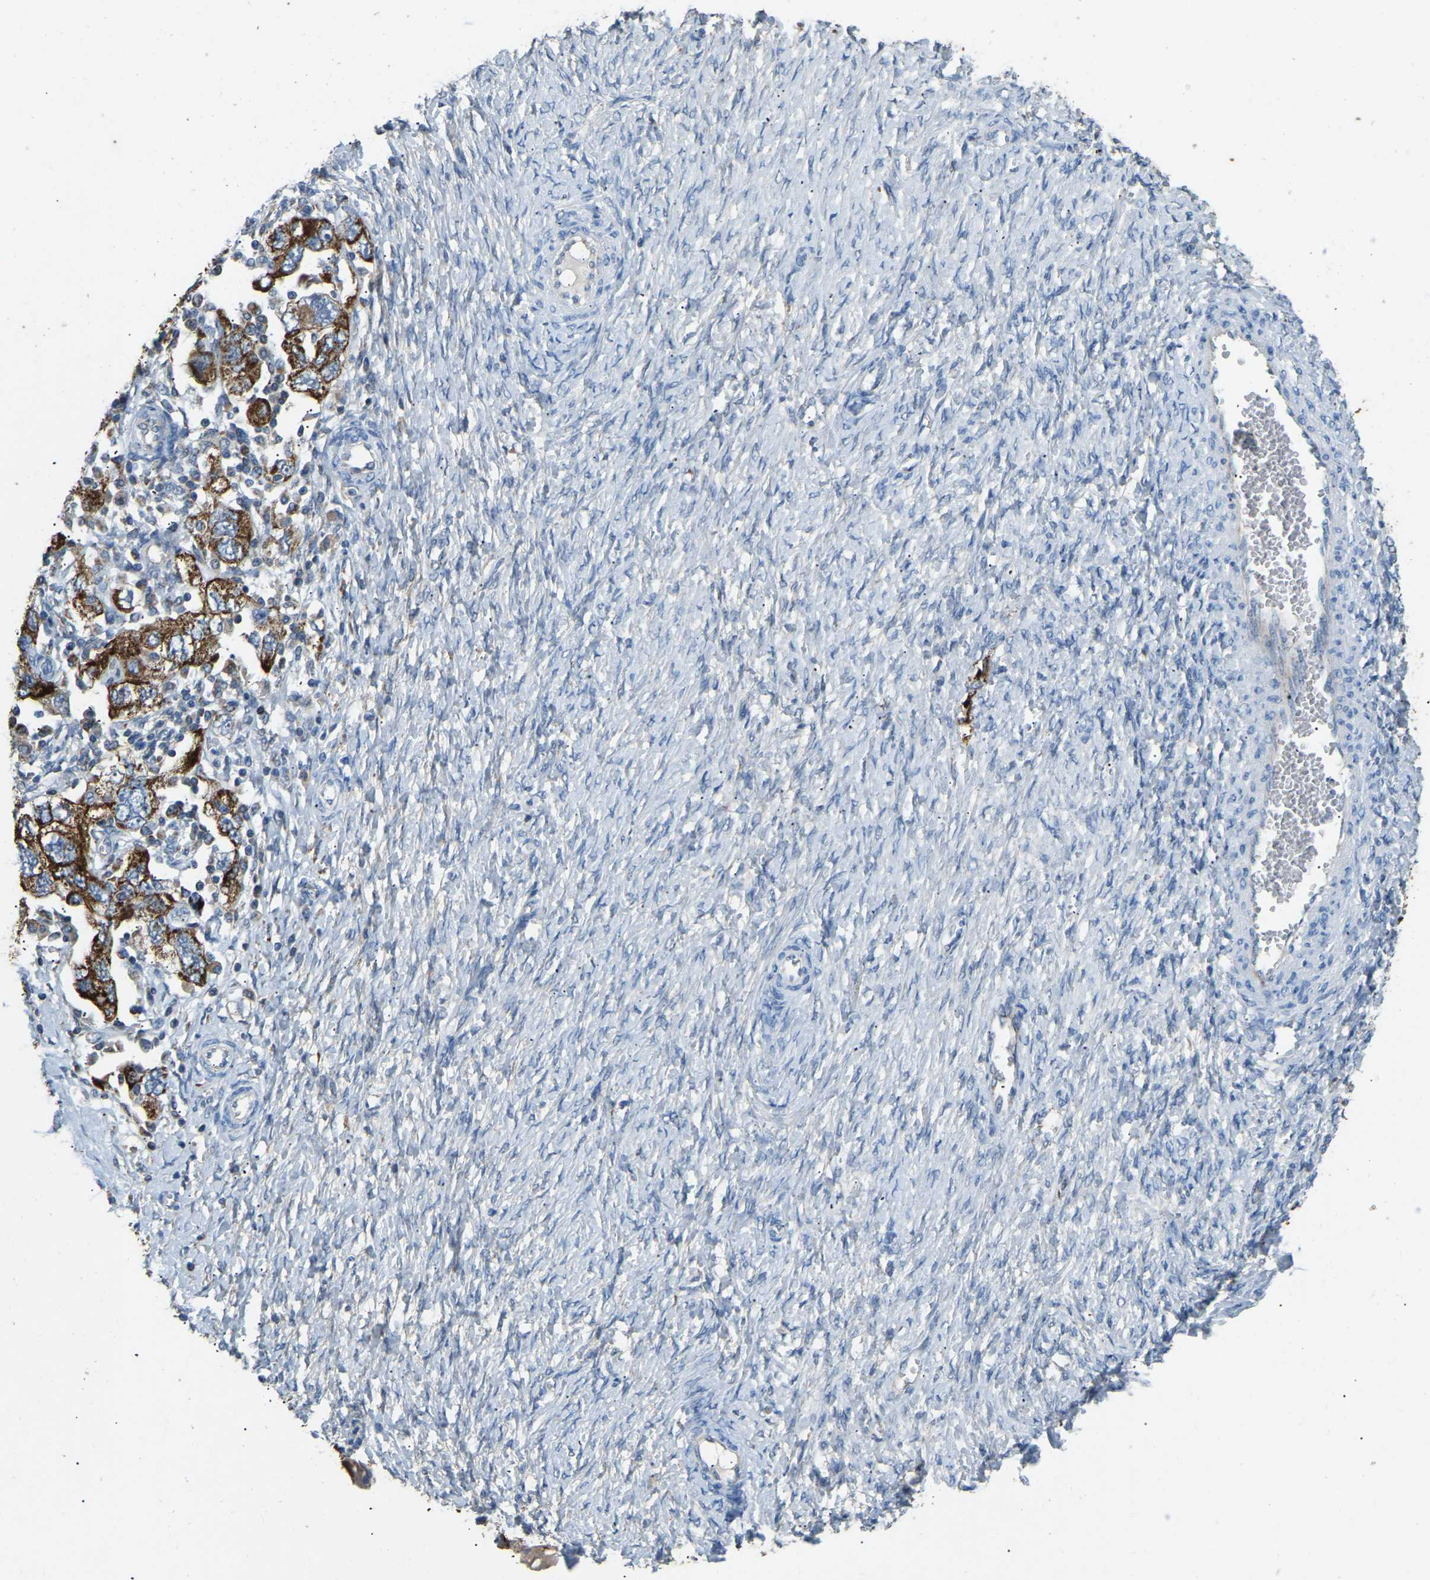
{"staining": {"intensity": "strong", "quantity": ">75%", "location": "cytoplasmic/membranous"}, "tissue": "ovarian cancer", "cell_type": "Tumor cells", "image_type": "cancer", "snomed": [{"axis": "morphology", "description": "Carcinoma, NOS"}, {"axis": "morphology", "description": "Cystadenocarcinoma, serous, NOS"}, {"axis": "topography", "description": "Ovary"}], "caption": "Strong cytoplasmic/membranous staining is identified in approximately >75% of tumor cells in ovarian cancer.", "gene": "ZNF200", "patient": {"sex": "female", "age": 69}}